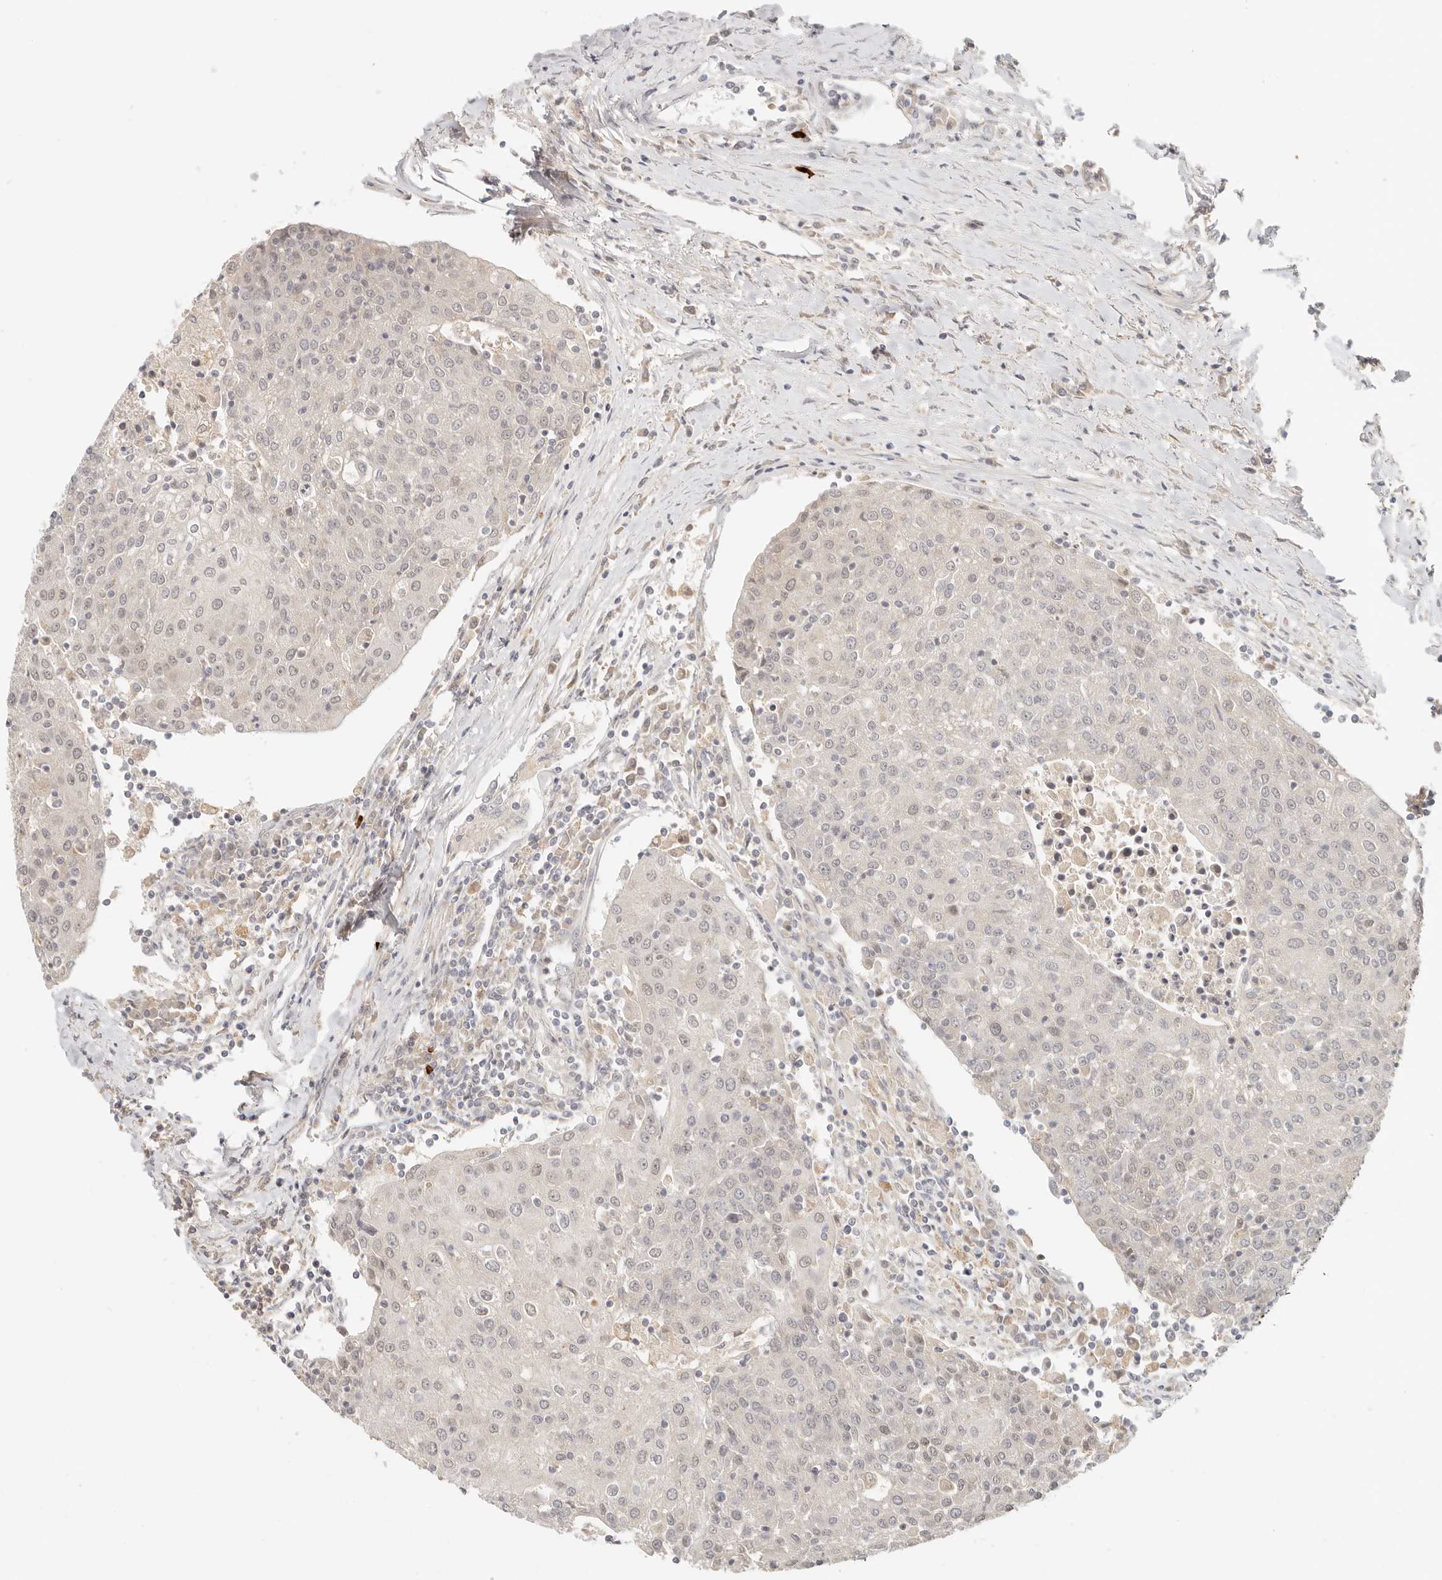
{"staining": {"intensity": "negative", "quantity": "none", "location": "none"}, "tissue": "urothelial cancer", "cell_type": "Tumor cells", "image_type": "cancer", "snomed": [{"axis": "morphology", "description": "Urothelial carcinoma, High grade"}, {"axis": "topography", "description": "Urinary bladder"}], "caption": "IHC histopathology image of human urothelial cancer stained for a protein (brown), which demonstrates no expression in tumor cells. (DAB (3,3'-diaminobenzidine) immunohistochemistry (IHC) visualized using brightfield microscopy, high magnification).", "gene": "INTS11", "patient": {"sex": "female", "age": 85}}